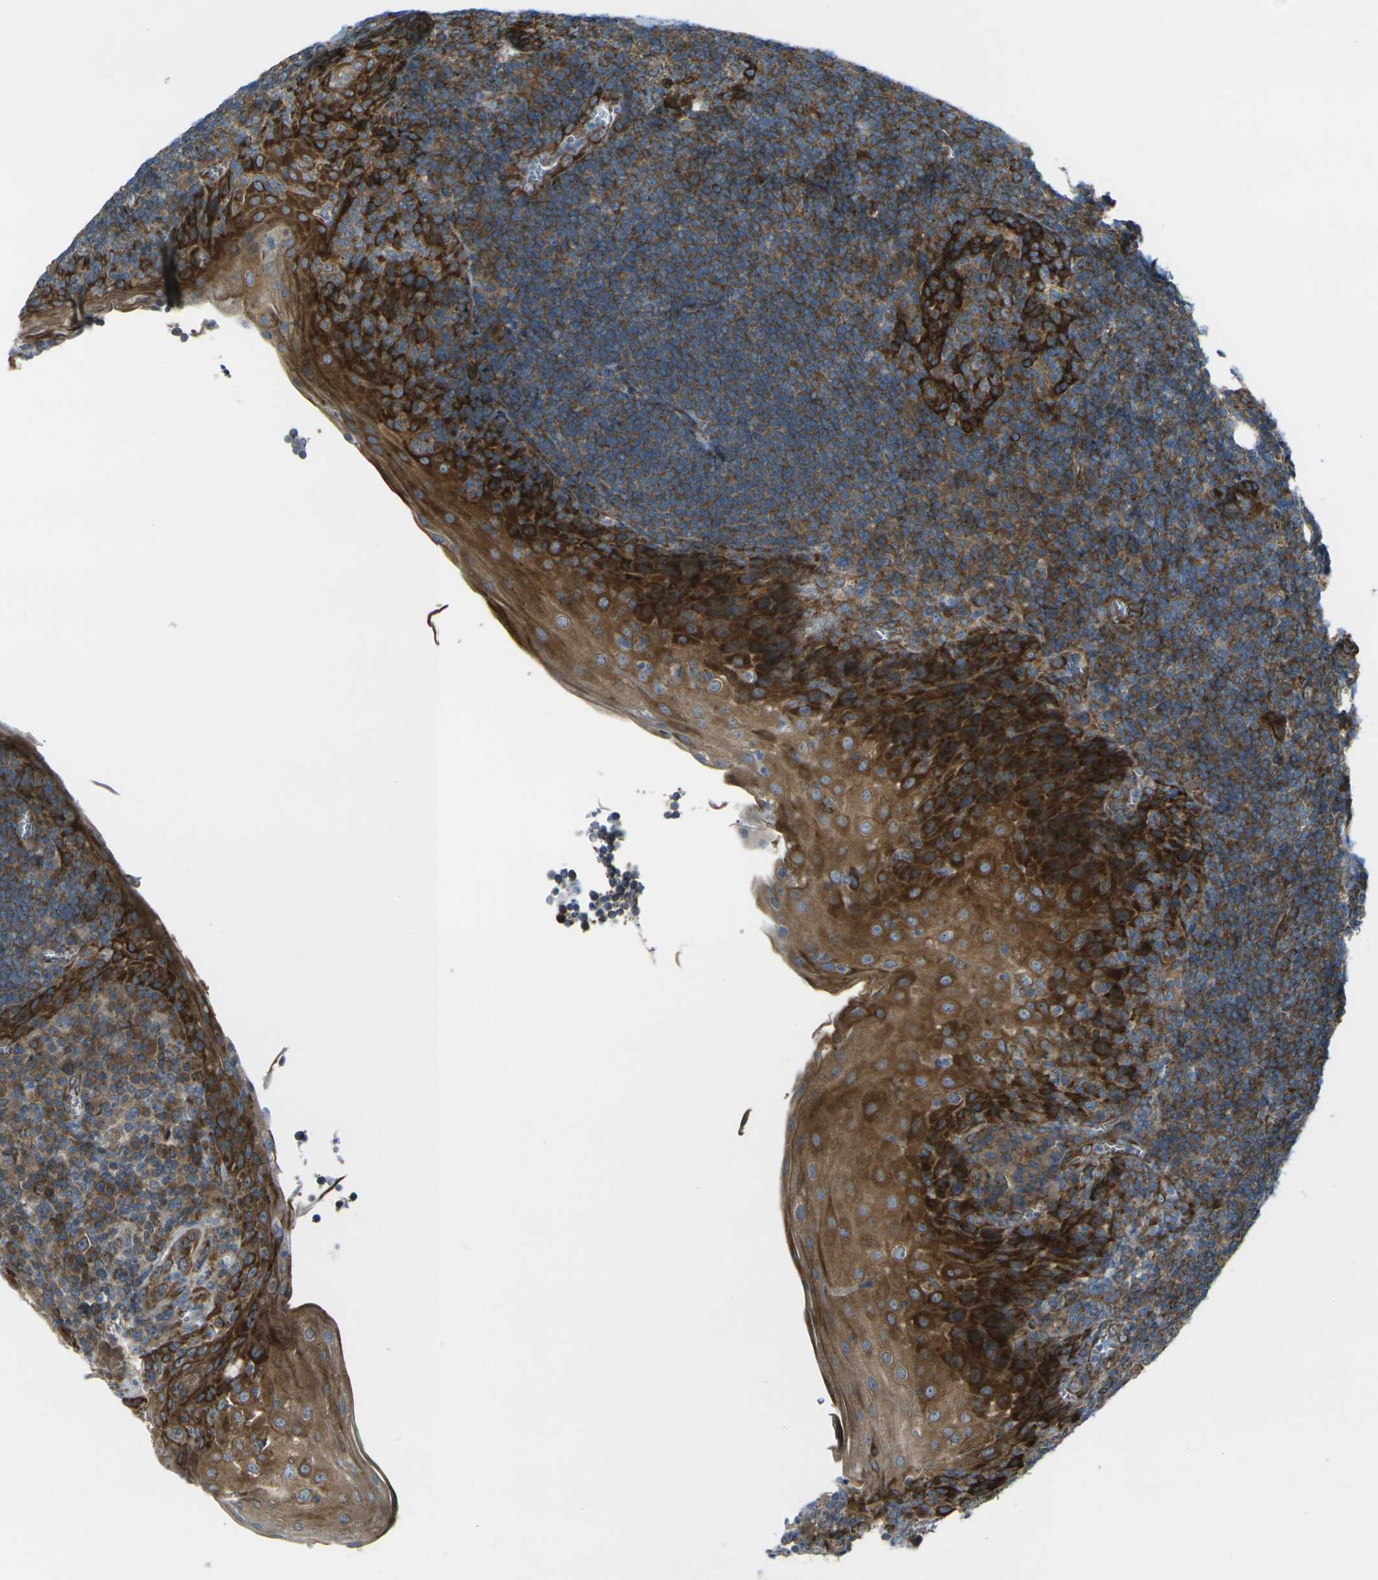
{"staining": {"intensity": "strong", "quantity": ">75%", "location": "cytoplasmic/membranous"}, "tissue": "tonsil", "cell_type": "Germinal center cells", "image_type": "normal", "snomed": [{"axis": "morphology", "description": "Normal tissue, NOS"}, {"axis": "topography", "description": "Tonsil"}], "caption": "This photomicrograph reveals normal tonsil stained with immunohistochemistry to label a protein in brown. The cytoplasmic/membranous of germinal center cells show strong positivity for the protein. Nuclei are counter-stained blue.", "gene": "CELSR2", "patient": {"sex": "male", "age": 37}}